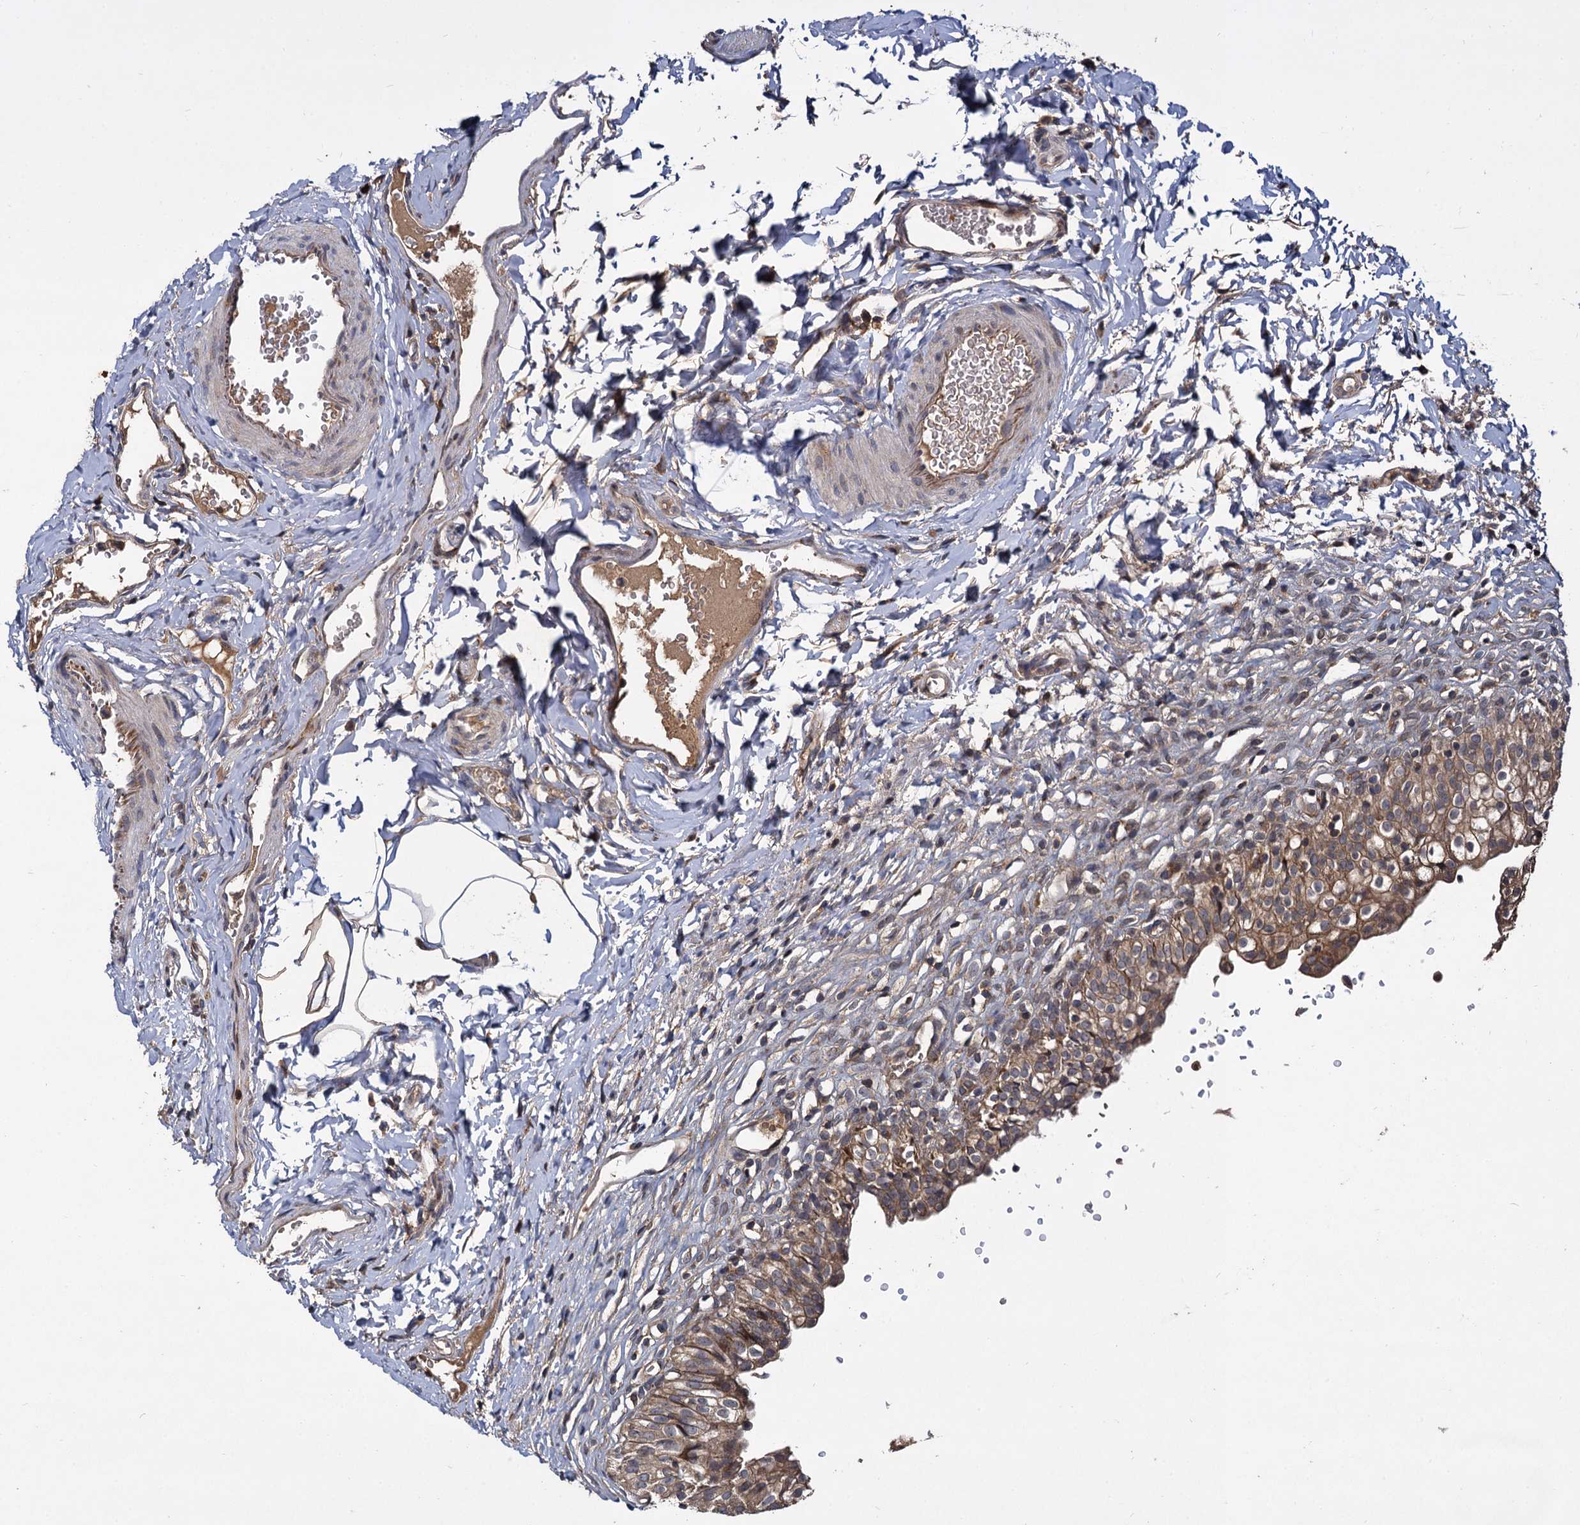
{"staining": {"intensity": "moderate", "quantity": ">75%", "location": "cytoplasmic/membranous"}, "tissue": "urinary bladder", "cell_type": "Urothelial cells", "image_type": "normal", "snomed": [{"axis": "morphology", "description": "Normal tissue, NOS"}, {"axis": "topography", "description": "Urinary bladder"}], "caption": "DAB (3,3'-diaminobenzidine) immunohistochemical staining of unremarkable urinary bladder shows moderate cytoplasmic/membranous protein expression in approximately >75% of urothelial cells. (brown staining indicates protein expression, while blue staining denotes nuclei).", "gene": "INPPL1", "patient": {"sex": "male", "age": 55}}